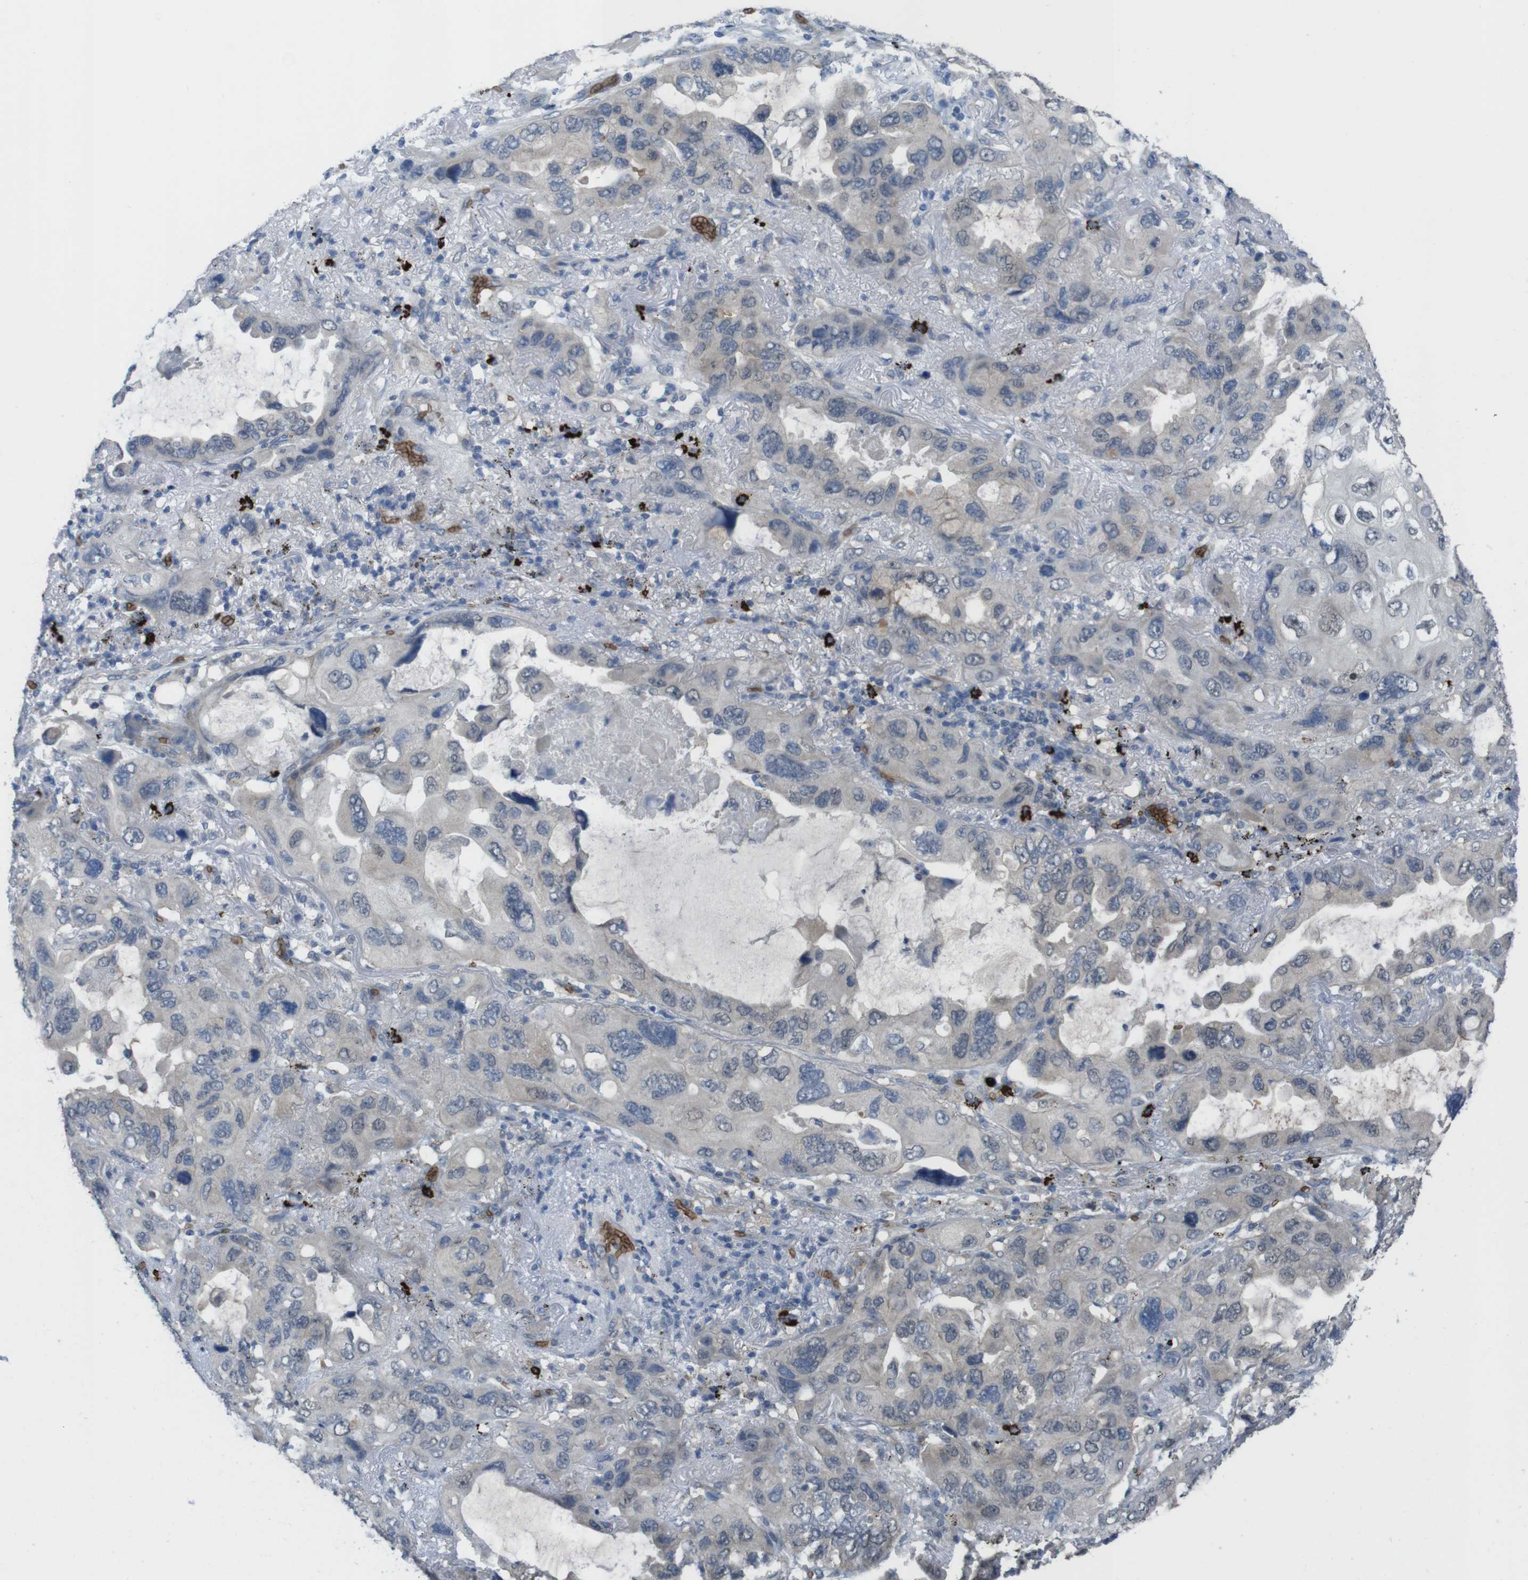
{"staining": {"intensity": "negative", "quantity": "none", "location": "none"}, "tissue": "lung cancer", "cell_type": "Tumor cells", "image_type": "cancer", "snomed": [{"axis": "morphology", "description": "Squamous cell carcinoma, NOS"}, {"axis": "topography", "description": "Lung"}], "caption": "Squamous cell carcinoma (lung) was stained to show a protein in brown. There is no significant positivity in tumor cells.", "gene": "GYPA", "patient": {"sex": "female", "age": 73}}